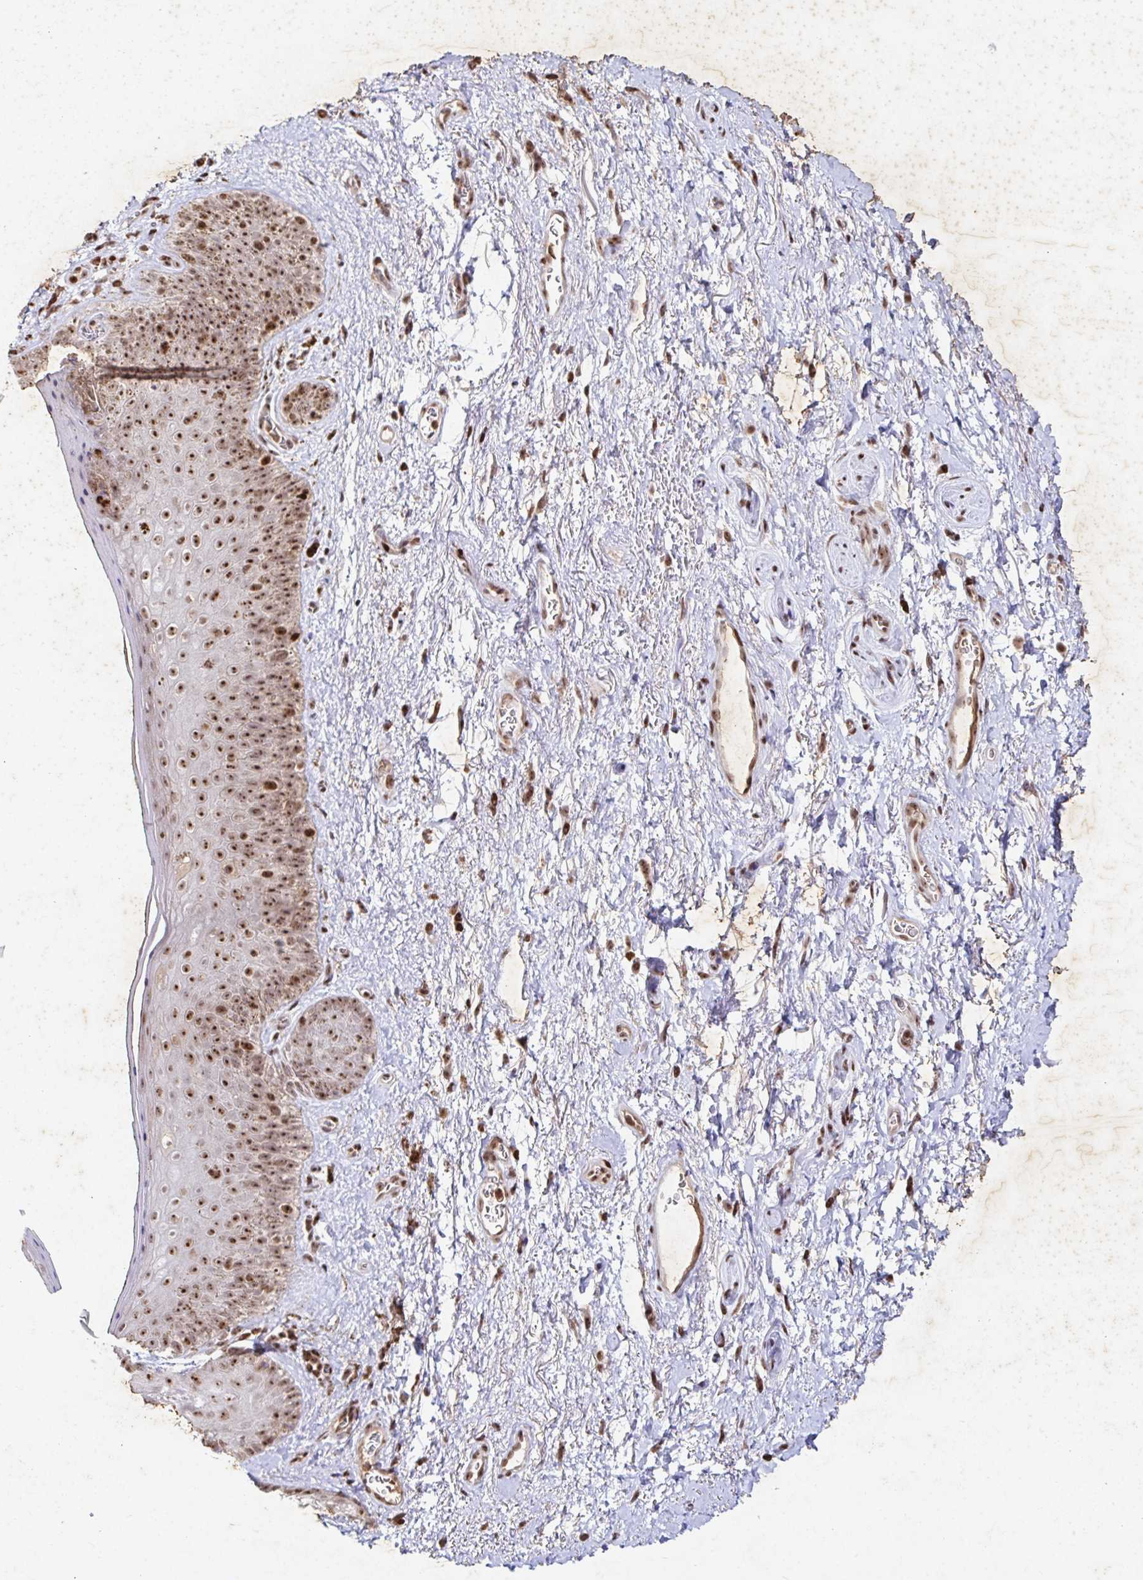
{"staining": {"intensity": "negative", "quantity": "none", "location": "none"}, "tissue": "adipose tissue", "cell_type": "Adipocytes", "image_type": "normal", "snomed": [{"axis": "morphology", "description": "Normal tissue, NOS"}, {"axis": "topography", "description": "Vulva"}, {"axis": "topography", "description": "Peripheral nerve tissue"}], "caption": "Immunohistochemistry of unremarkable adipose tissue exhibits no positivity in adipocytes. (Stains: DAB (3,3'-diaminobenzidine) IHC with hematoxylin counter stain, Microscopy: brightfield microscopy at high magnification).", "gene": "C19orf53", "patient": {"sex": "female", "age": 66}}